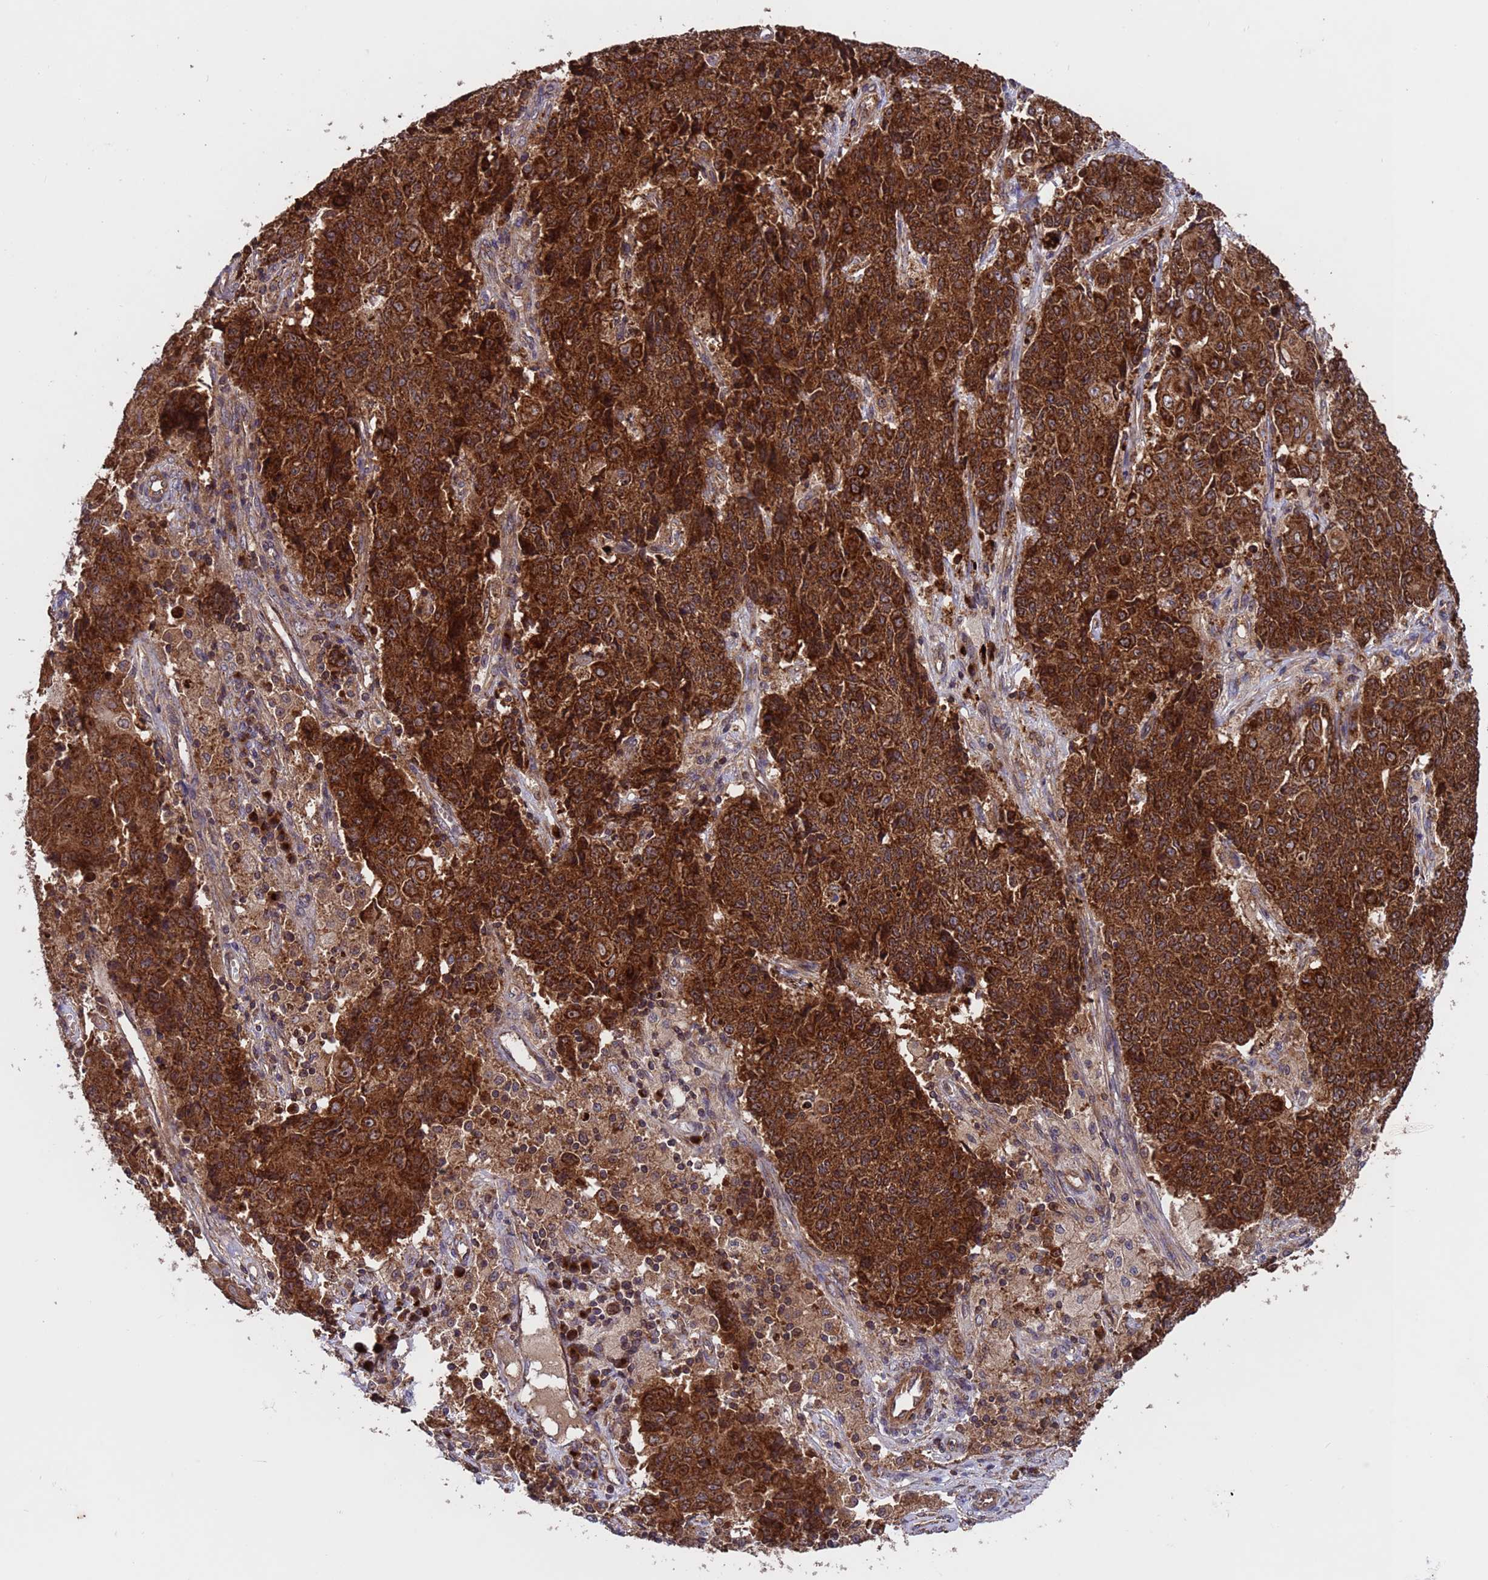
{"staining": {"intensity": "strong", "quantity": ">75%", "location": "cytoplasmic/membranous"}, "tissue": "ovarian cancer", "cell_type": "Tumor cells", "image_type": "cancer", "snomed": [{"axis": "morphology", "description": "Carcinoma, endometroid"}, {"axis": "topography", "description": "Ovary"}], "caption": "Strong cytoplasmic/membranous expression is appreciated in about >75% of tumor cells in ovarian endometroid carcinoma. (DAB (3,3'-diaminobenzidine) = brown stain, brightfield microscopy at high magnification).", "gene": "TSR3", "patient": {"sex": "female", "age": 42}}